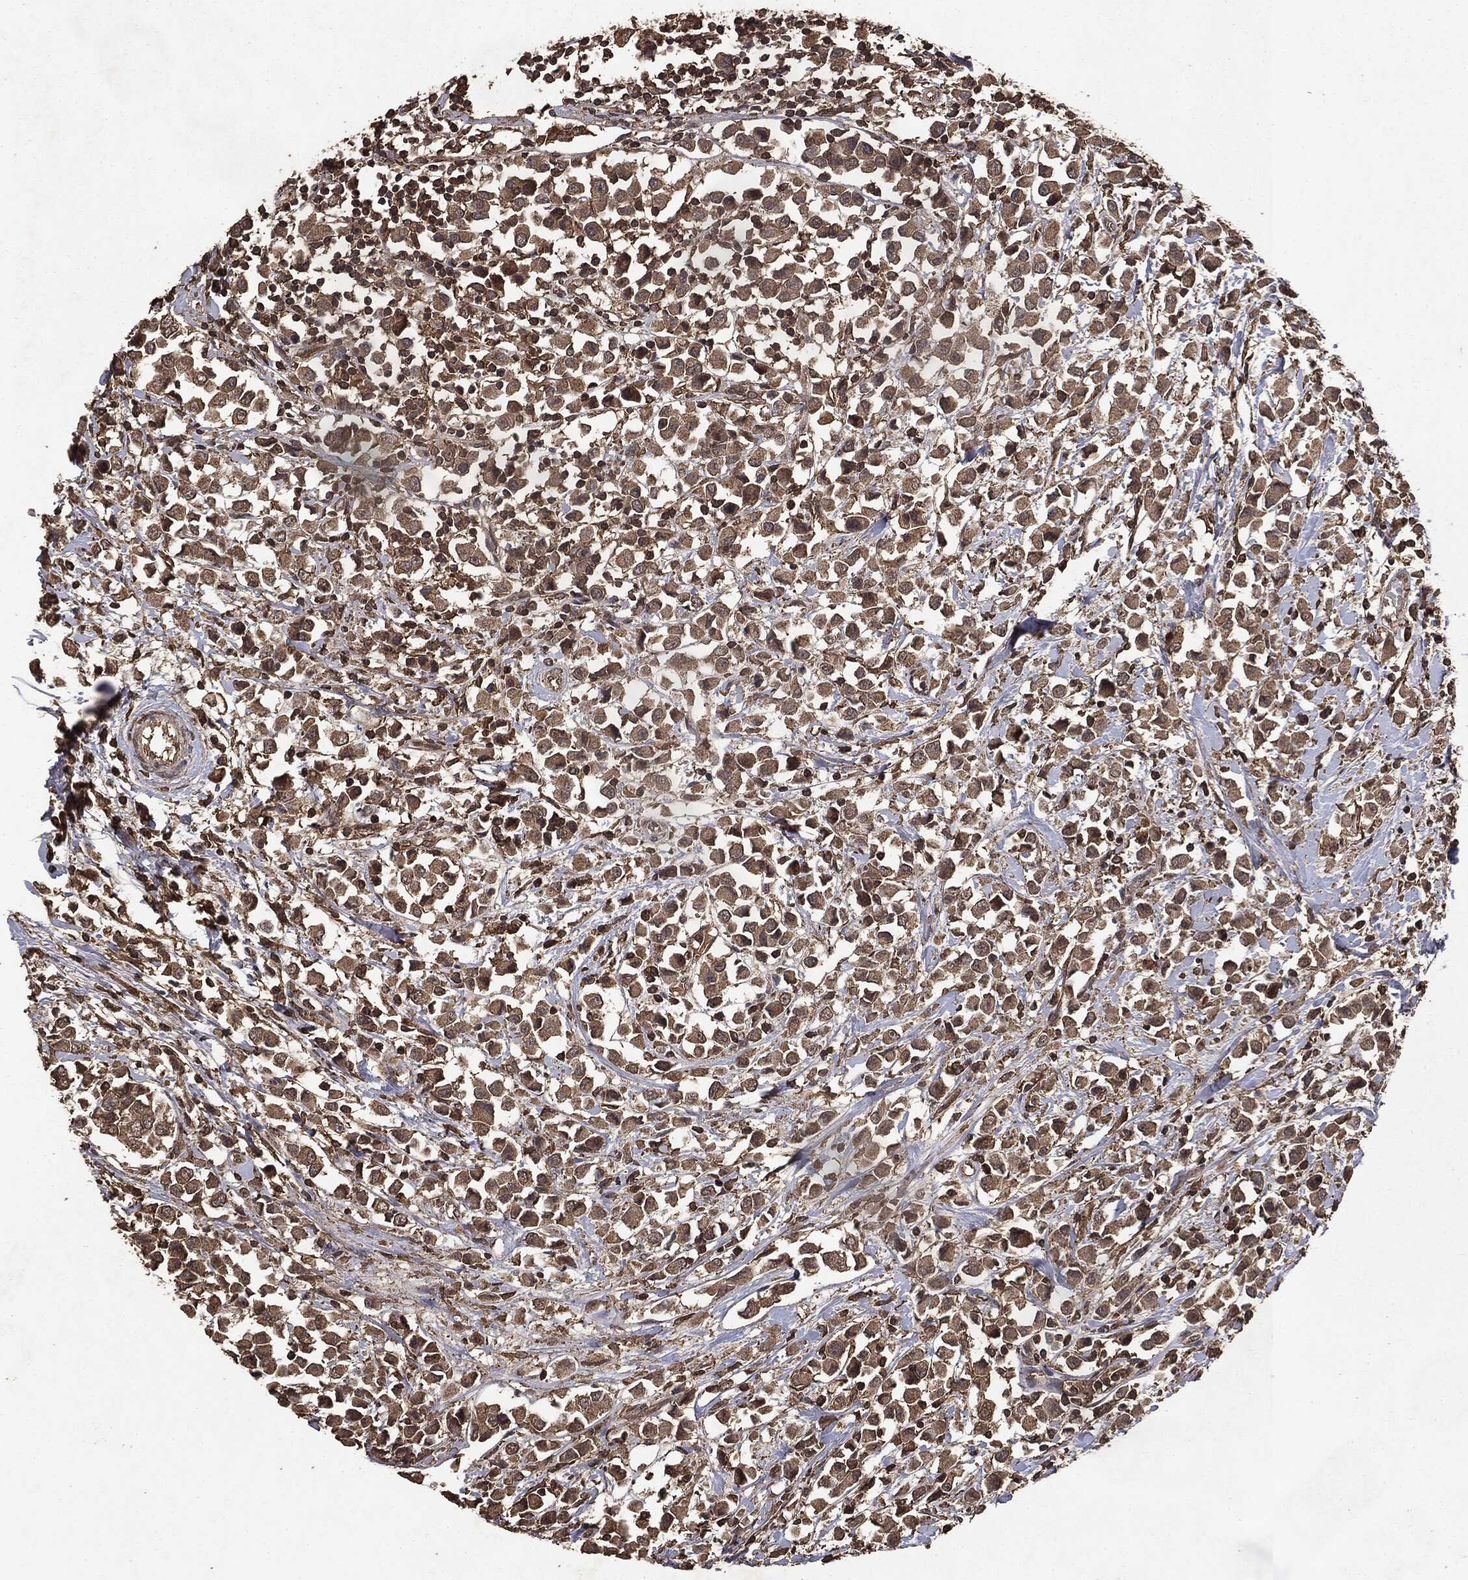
{"staining": {"intensity": "weak", "quantity": ">75%", "location": "cytoplasmic/membranous"}, "tissue": "breast cancer", "cell_type": "Tumor cells", "image_type": "cancer", "snomed": [{"axis": "morphology", "description": "Duct carcinoma"}, {"axis": "topography", "description": "Breast"}], "caption": "Immunohistochemistry of human breast intraductal carcinoma demonstrates low levels of weak cytoplasmic/membranous positivity in approximately >75% of tumor cells.", "gene": "NME1", "patient": {"sex": "female", "age": 61}}